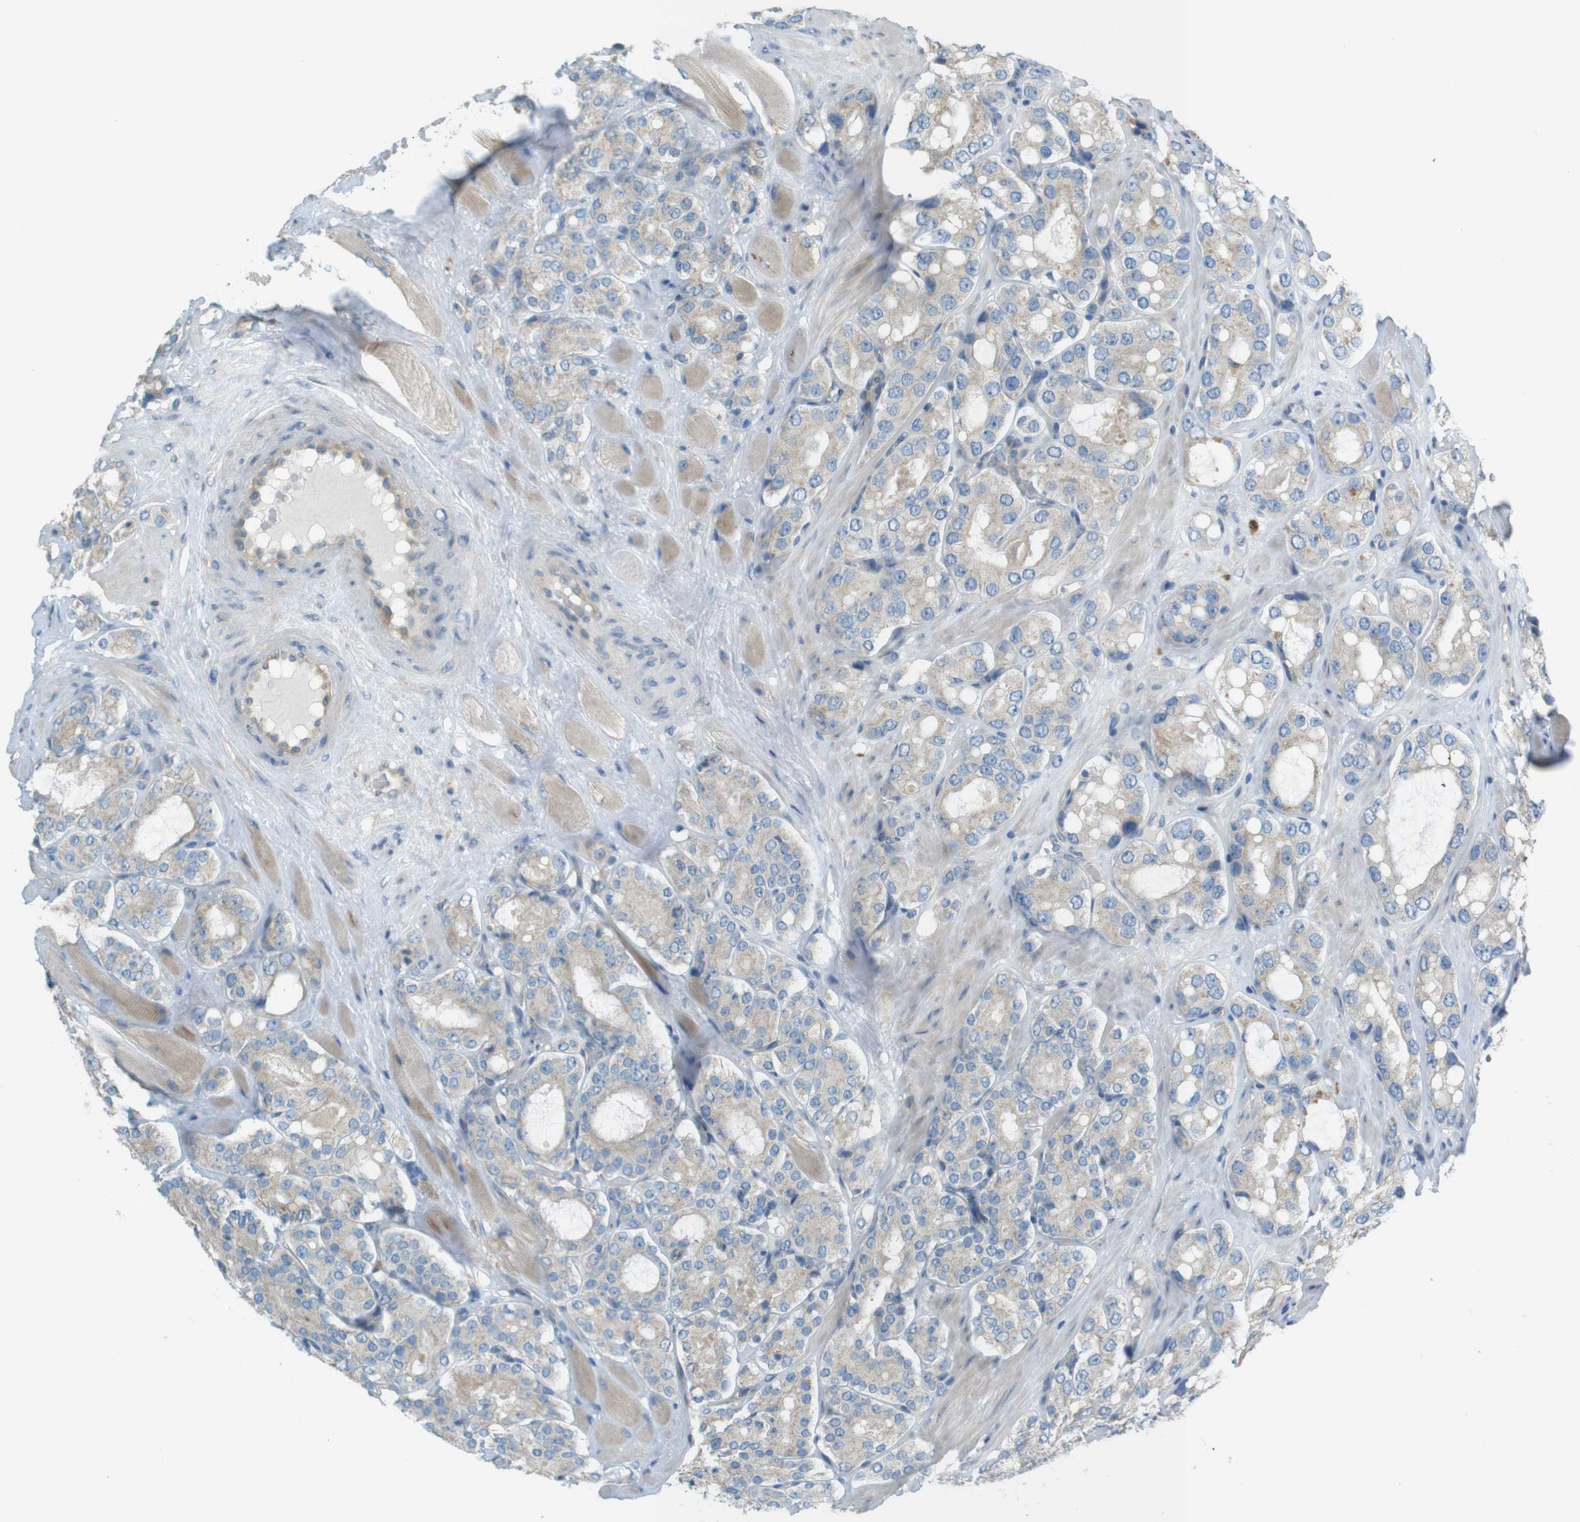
{"staining": {"intensity": "negative", "quantity": "none", "location": "none"}, "tissue": "prostate cancer", "cell_type": "Tumor cells", "image_type": "cancer", "snomed": [{"axis": "morphology", "description": "Adenocarcinoma, High grade"}, {"axis": "topography", "description": "Prostate"}], "caption": "Tumor cells show no significant protein positivity in prostate adenocarcinoma (high-grade).", "gene": "TMEM41B", "patient": {"sex": "male", "age": 65}}